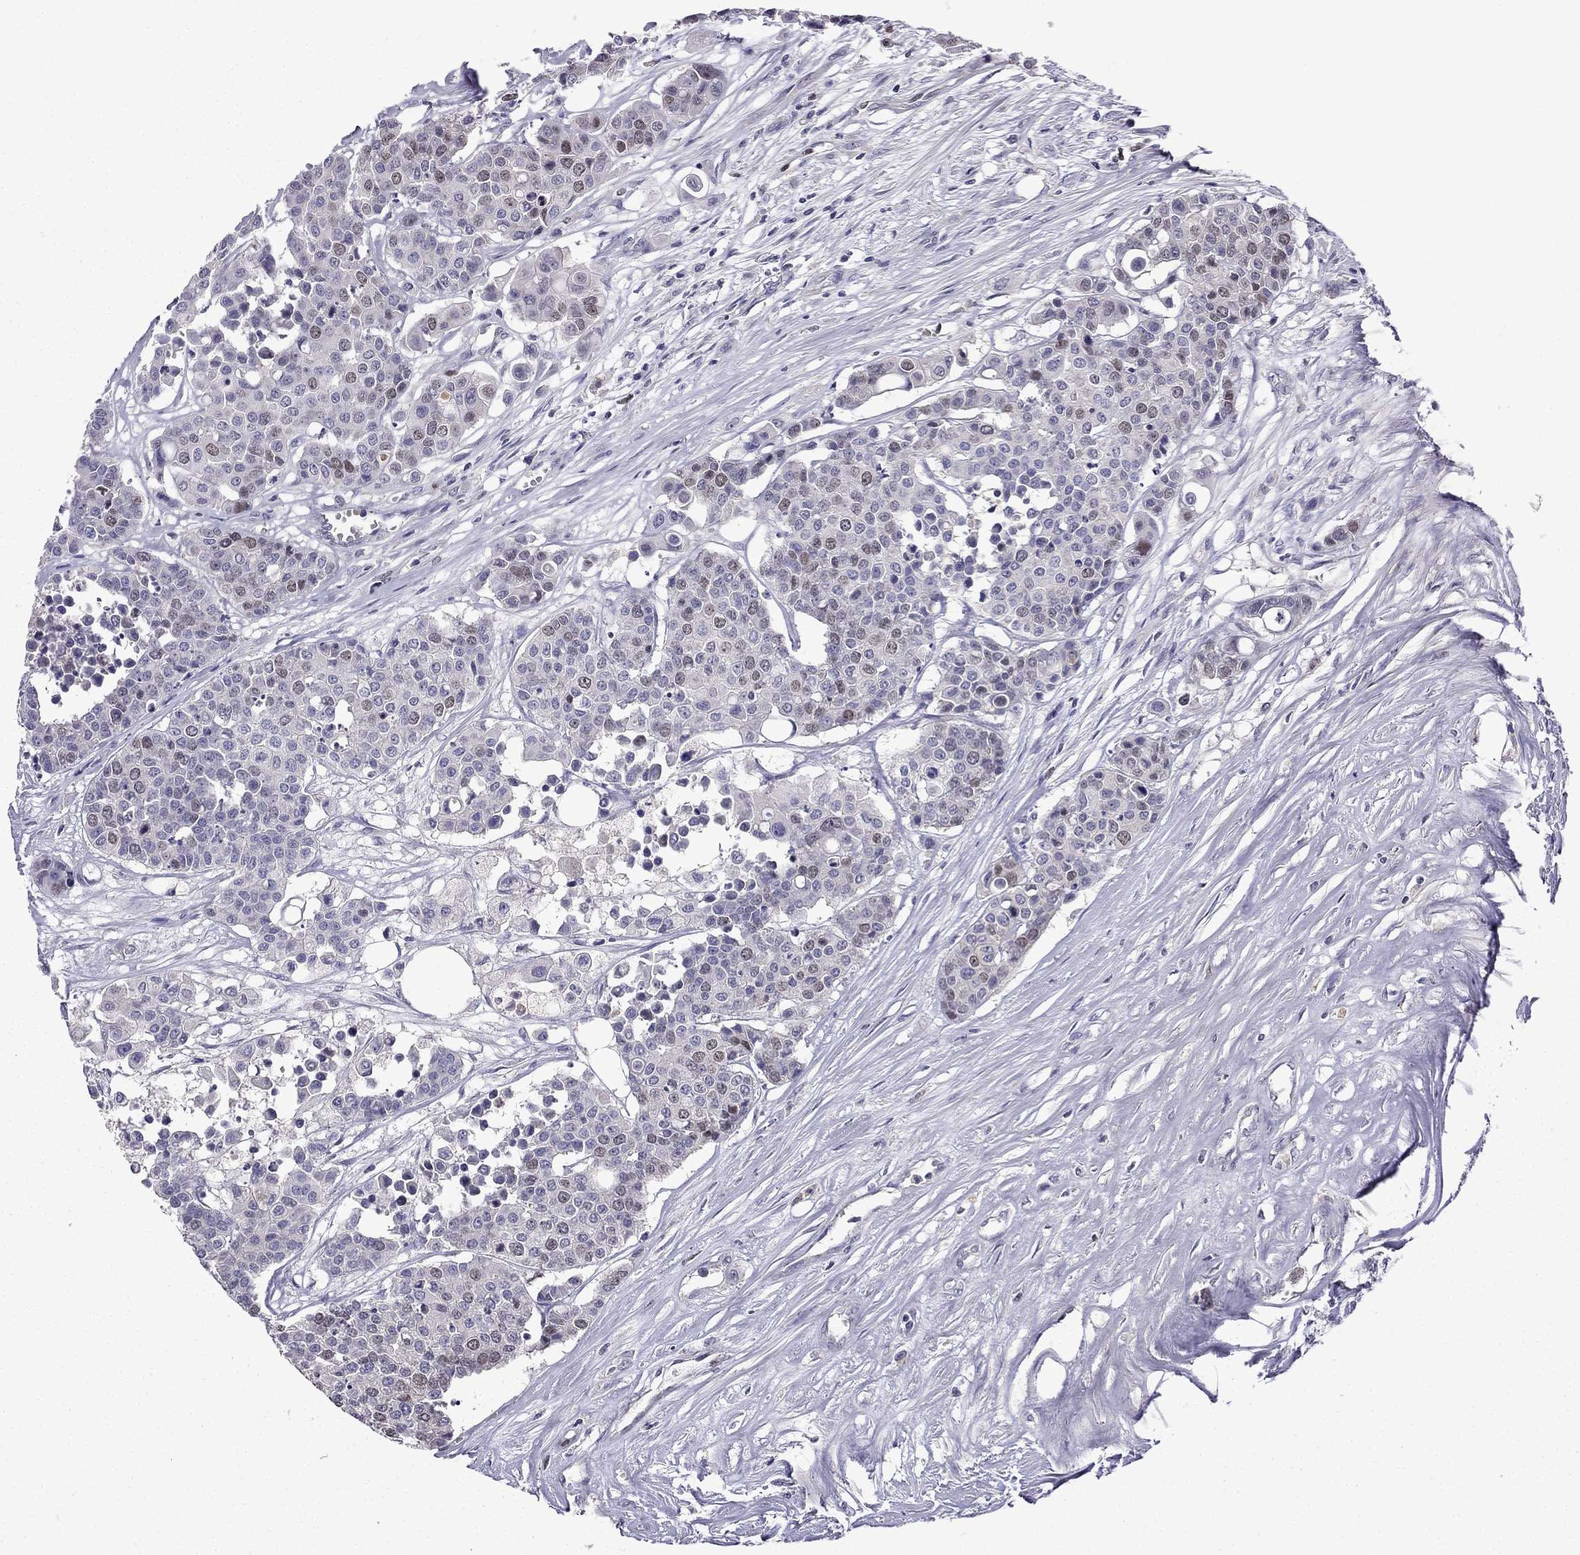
{"staining": {"intensity": "weak", "quantity": "<25%", "location": "nuclear"}, "tissue": "carcinoid", "cell_type": "Tumor cells", "image_type": "cancer", "snomed": [{"axis": "morphology", "description": "Carcinoid, malignant, NOS"}, {"axis": "topography", "description": "Colon"}], "caption": "High power microscopy micrograph of an IHC photomicrograph of carcinoid, revealing no significant positivity in tumor cells.", "gene": "UHRF1", "patient": {"sex": "male", "age": 81}}